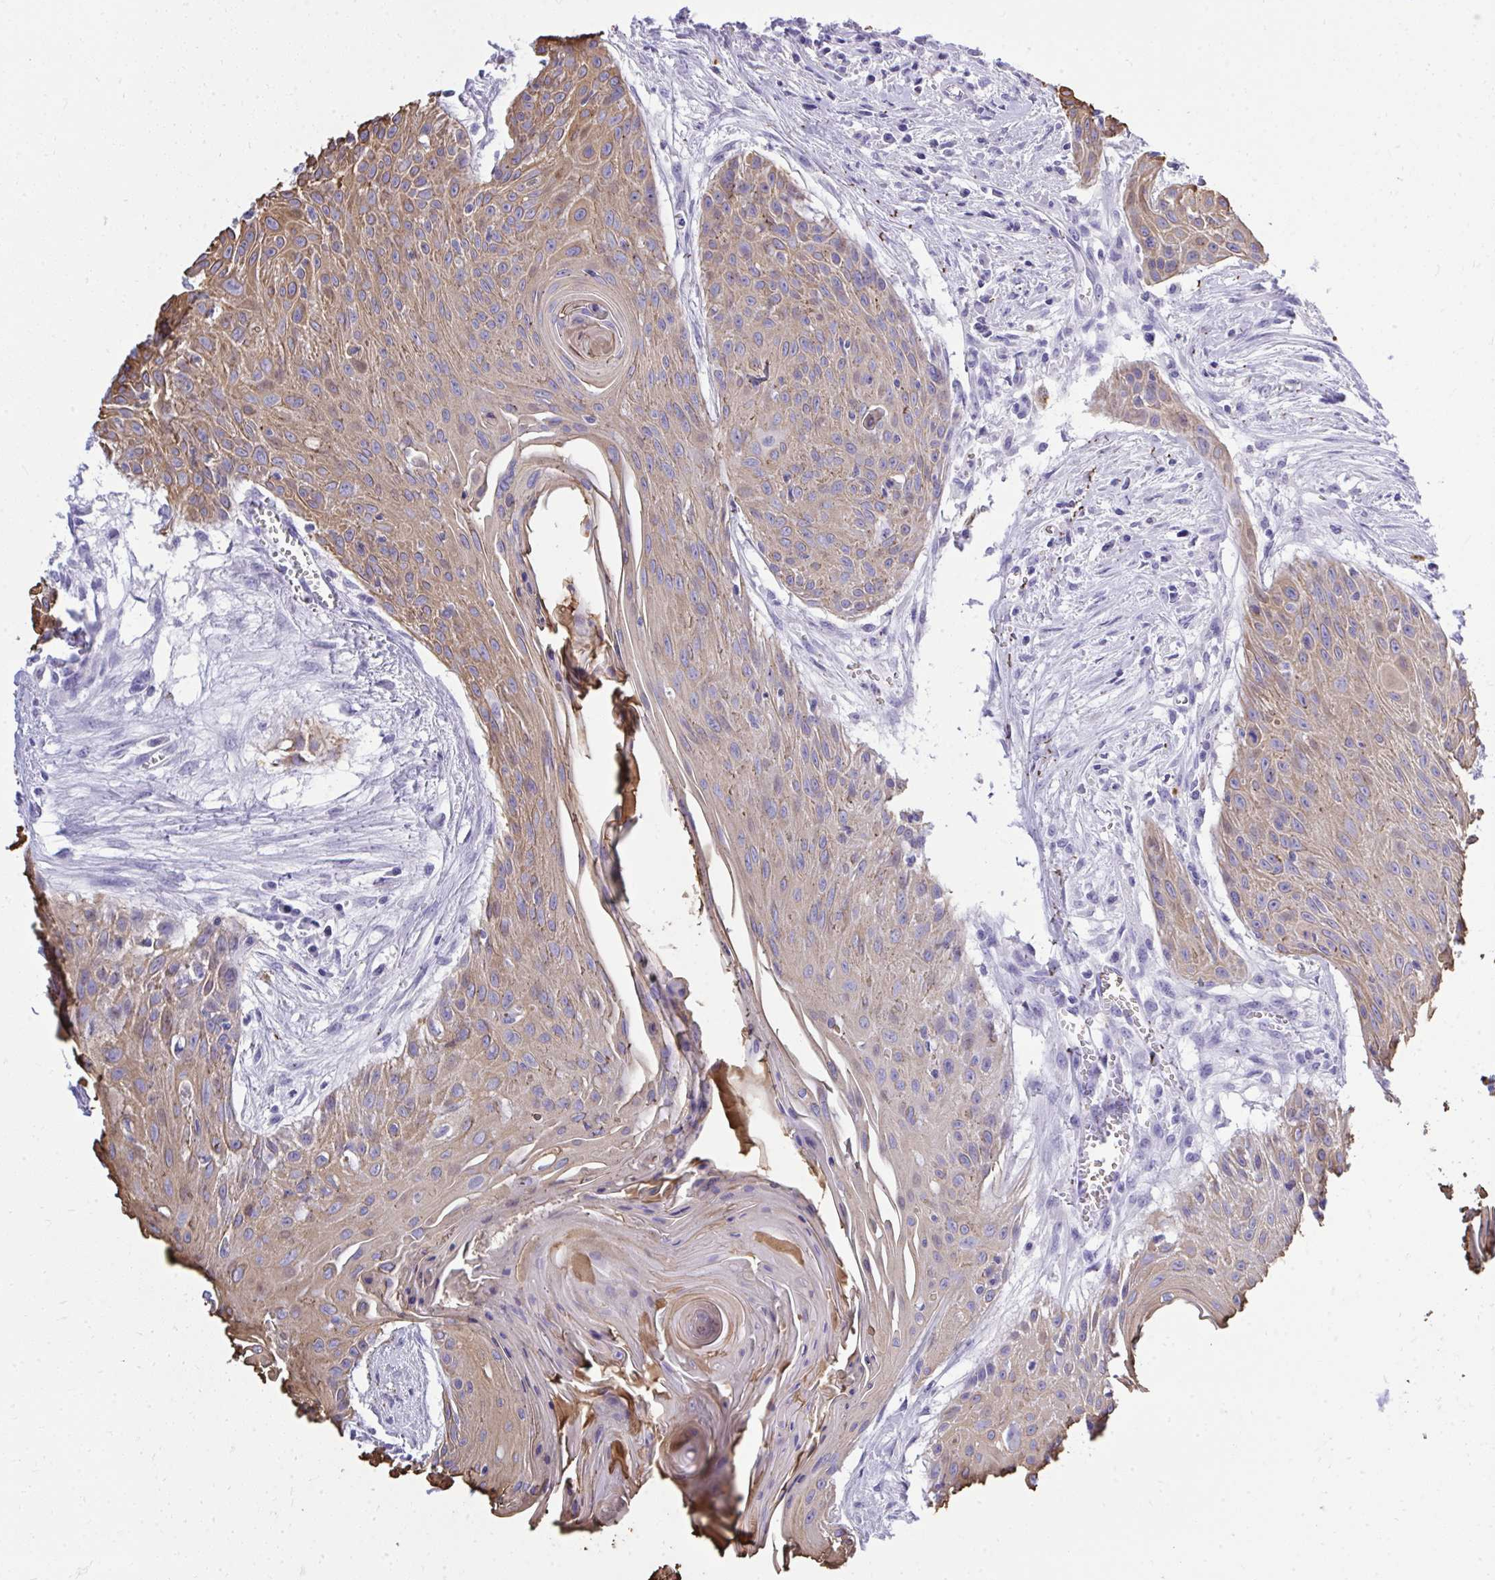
{"staining": {"intensity": "moderate", "quantity": ">75%", "location": "cytoplasmic/membranous"}, "tissue": "head and neck cancer", "cell_type": "Tumor cells", "image_type": "cancer", "snomed": [{"axis": "morphology", "description": "Squamous cell carcinoma, NOS"}, {"axis": "topography", "description": "Lymph node"}, {"axis": "topography", "description": "Salivary gland"}, {"axis": "topography", "description": "Head-Neck"}], "caption": "Tumor cells reveal medium levels of moderate cytoplasmic/membranous expression in about >75% of cells in human head and neck cancer. (Stains: DAB in brown, nuclei in blue, Microscopy: brightfield microscopy at high magnification).", "gene": "PSD", "patient": {"sex": "female", "age": 74}}